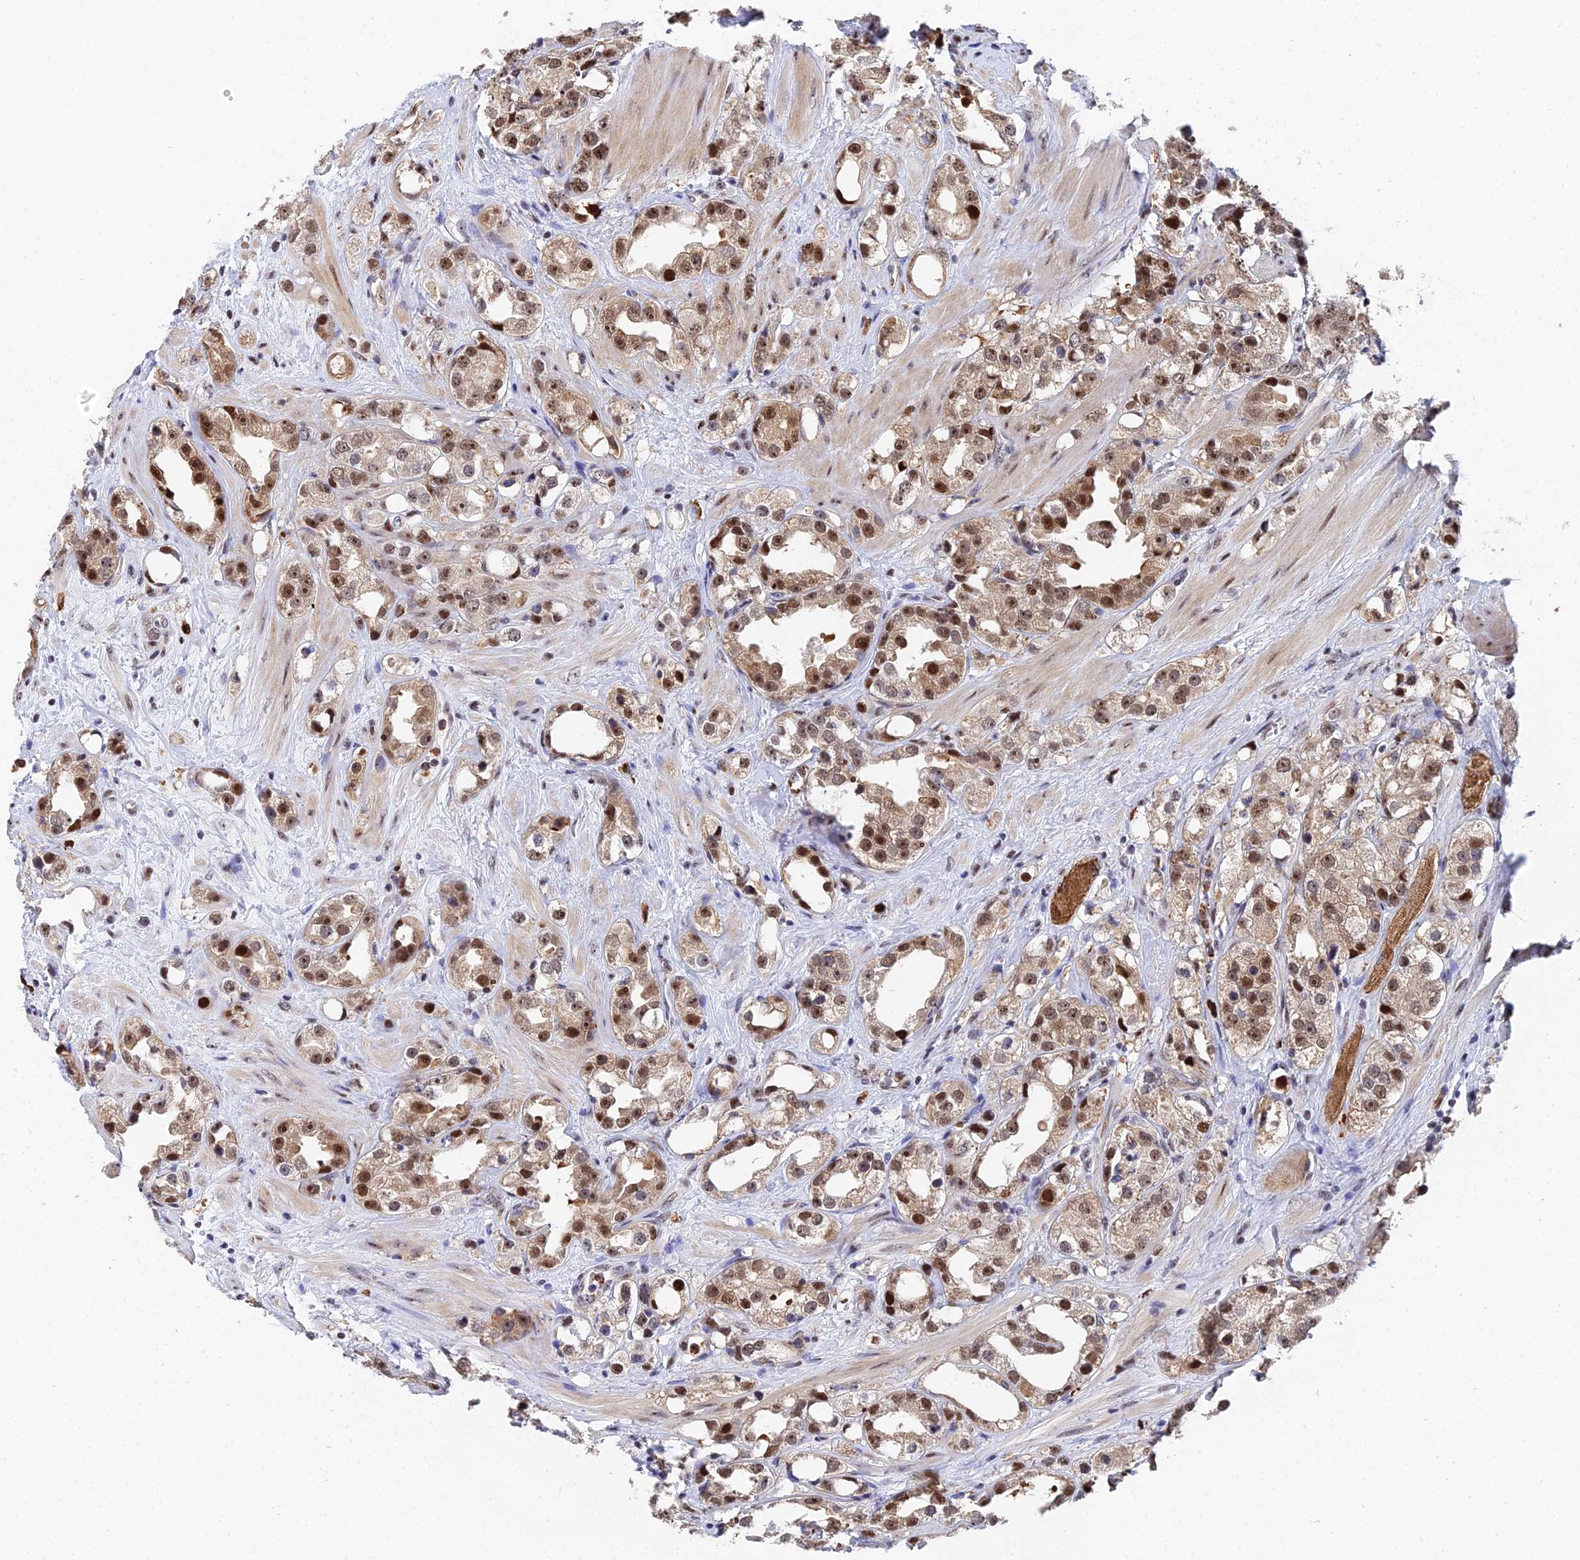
{"staining": {"intensity": "moderate", "quantity": ">75%", "location": "cytoplasmic/membranous,nuclear"}, "tissue": "prostate cancer", "cell_type": "Tumor cells", "image_type": "cancer", "snomed": [{"axis": "morphology", "description": "Adenocarcinoma, NOS"}, {"axis": "topography", "description": "Prostate"}], "caption": "Immunohistochemical staining of human prostate cancer demonstrates moderate cytoplasmic/membranous and nuclear protein positivity in approximately >75% of tumor cells.", "gene": "TIFA", "patient": {"sex": "male", "age": 79}}